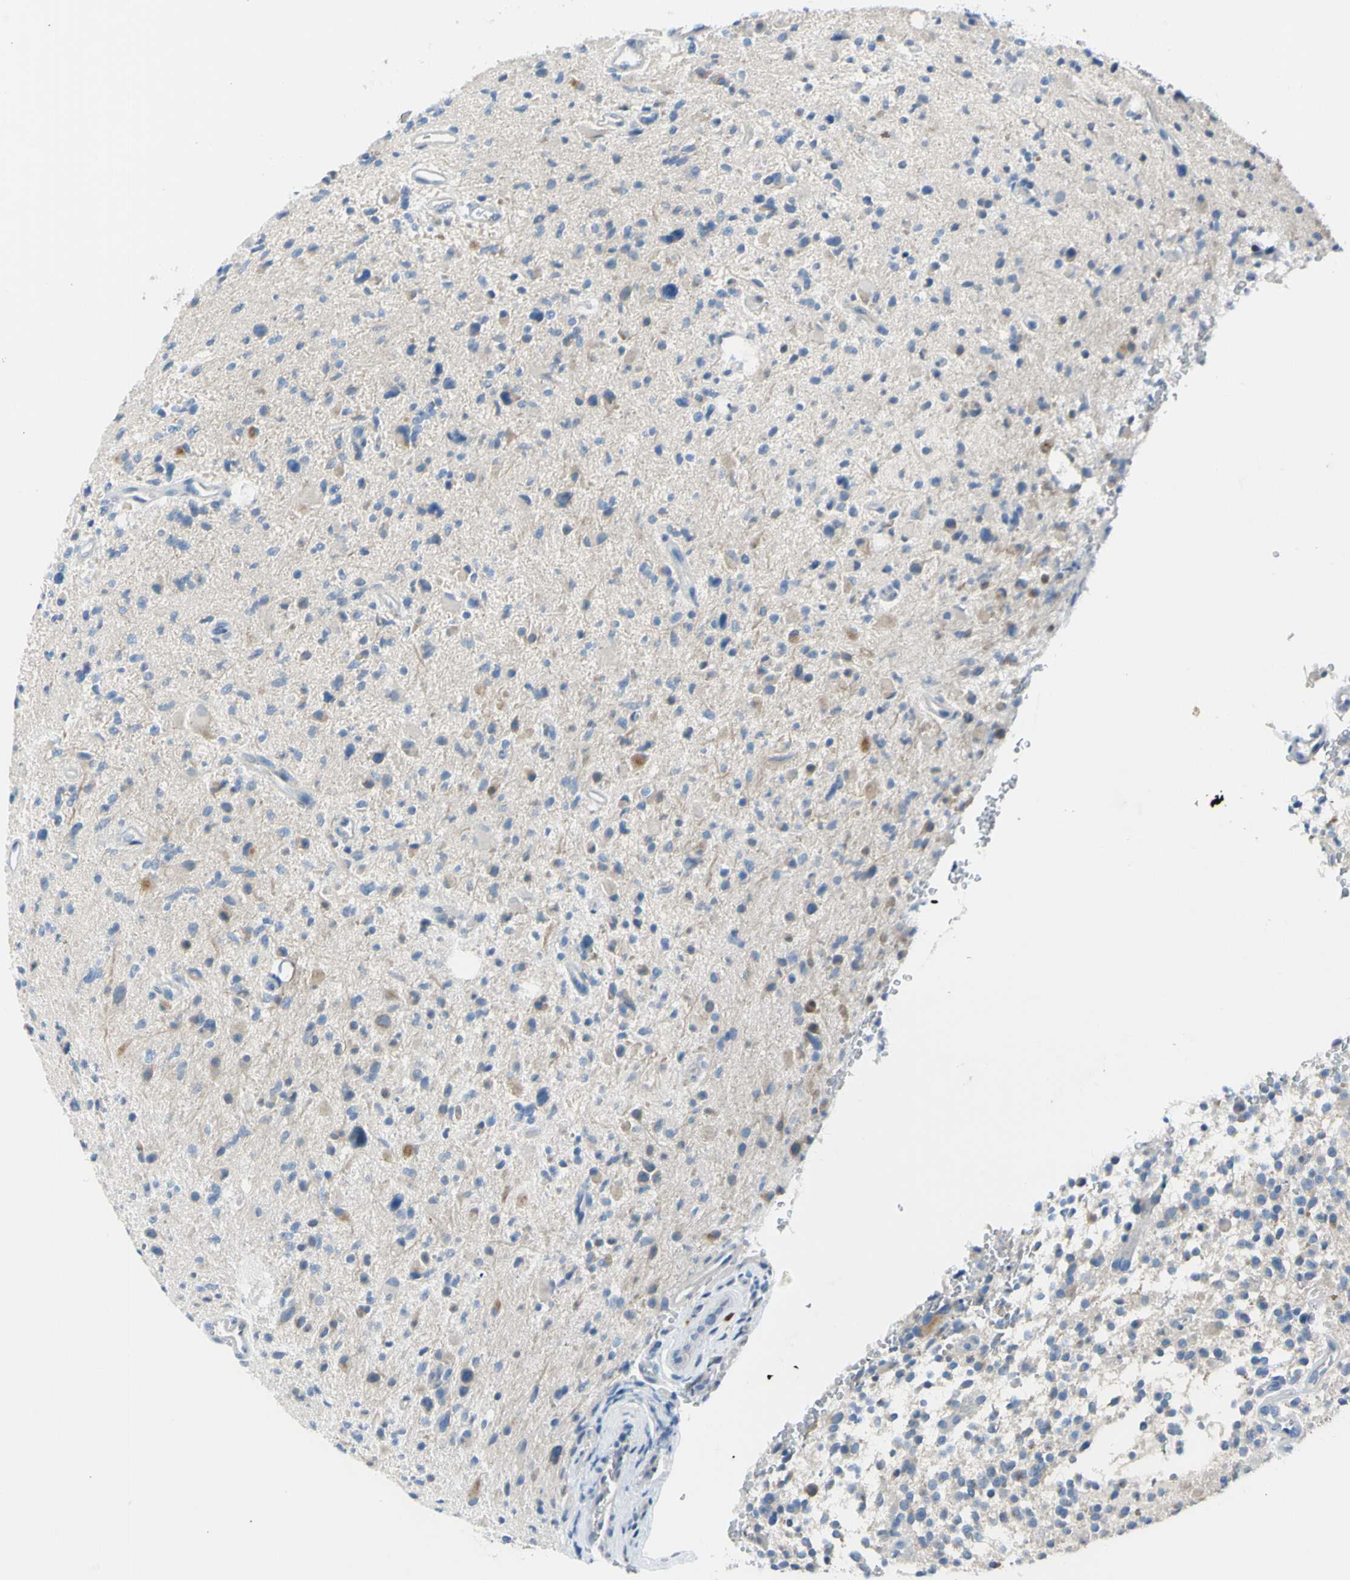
{"staining": {"intensity": "weak", "quantity": "<25%", "location": "cytoplasmic/membranous"}, "tissue": "glioma", "cell_type": "Tumor cells", "image_type": "cancer", "snomed": [{"axis": "morphology", "description": "Glioma, malignant, High grade"}, {"axis": "topography", "description": "Brain"}], "caption": "Tumor cells are negative for brown protein staining in glioma.", "gene": "NPHP3", "patient": {"sex": "male", "age": 48}}